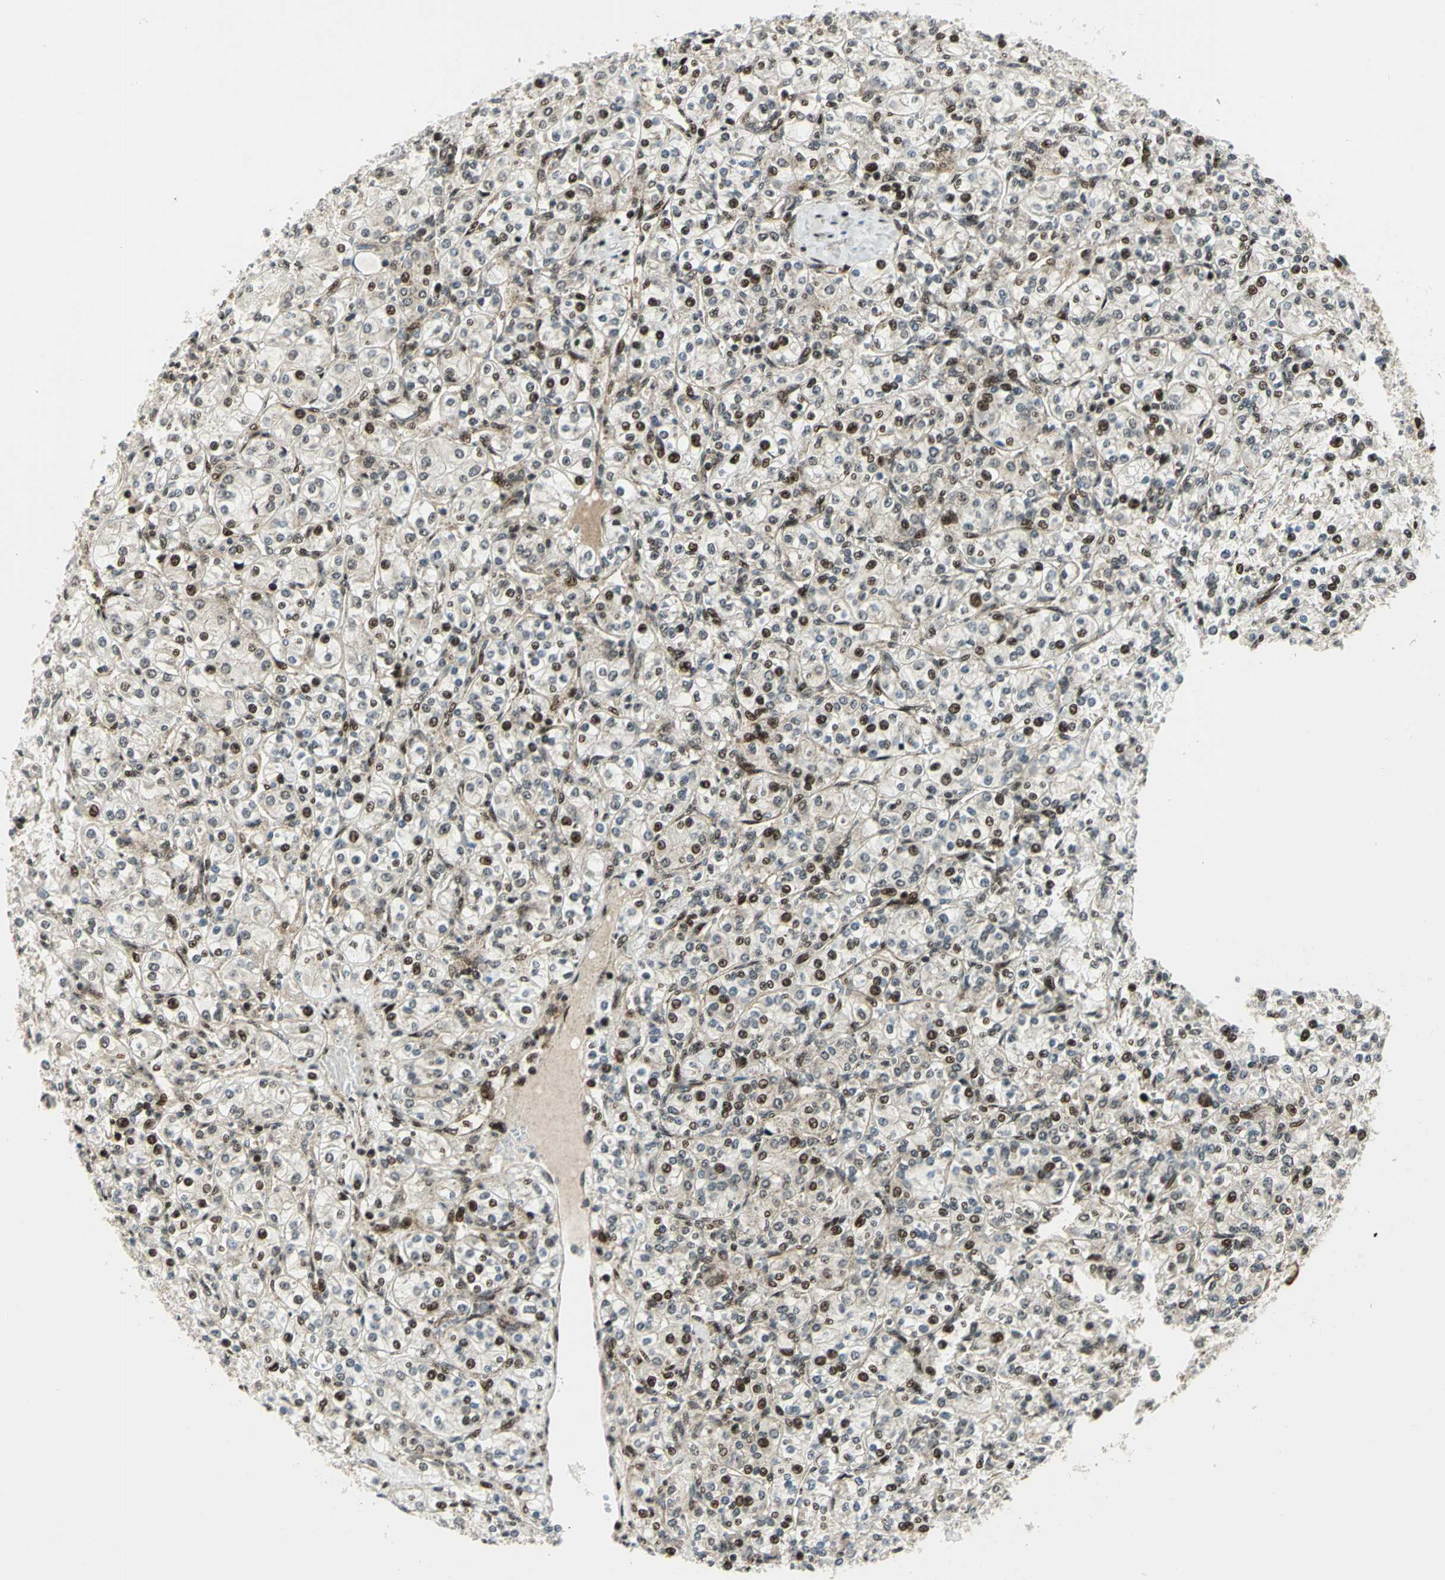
{"staining": {"intensity": "strong", "quantity": "25%-75%", "location": "nuclear"}, "tissue": "renal cancer", "cell_type": "Tumor cells", "image_type": "cancer", "snomed": [{"axis": "morphology", "description": "Adenocarcinoma, NOS"}, {"axis": "topography", "description": "Kidney"}], "caption": "Human adenocarcinoma (renal) stained for a protein (brown) displays strong nuclear positive expression in about 25%-75% of tumor cells.", "gene": "COPS5", "patient": {"sex": "male", "age": 77}}